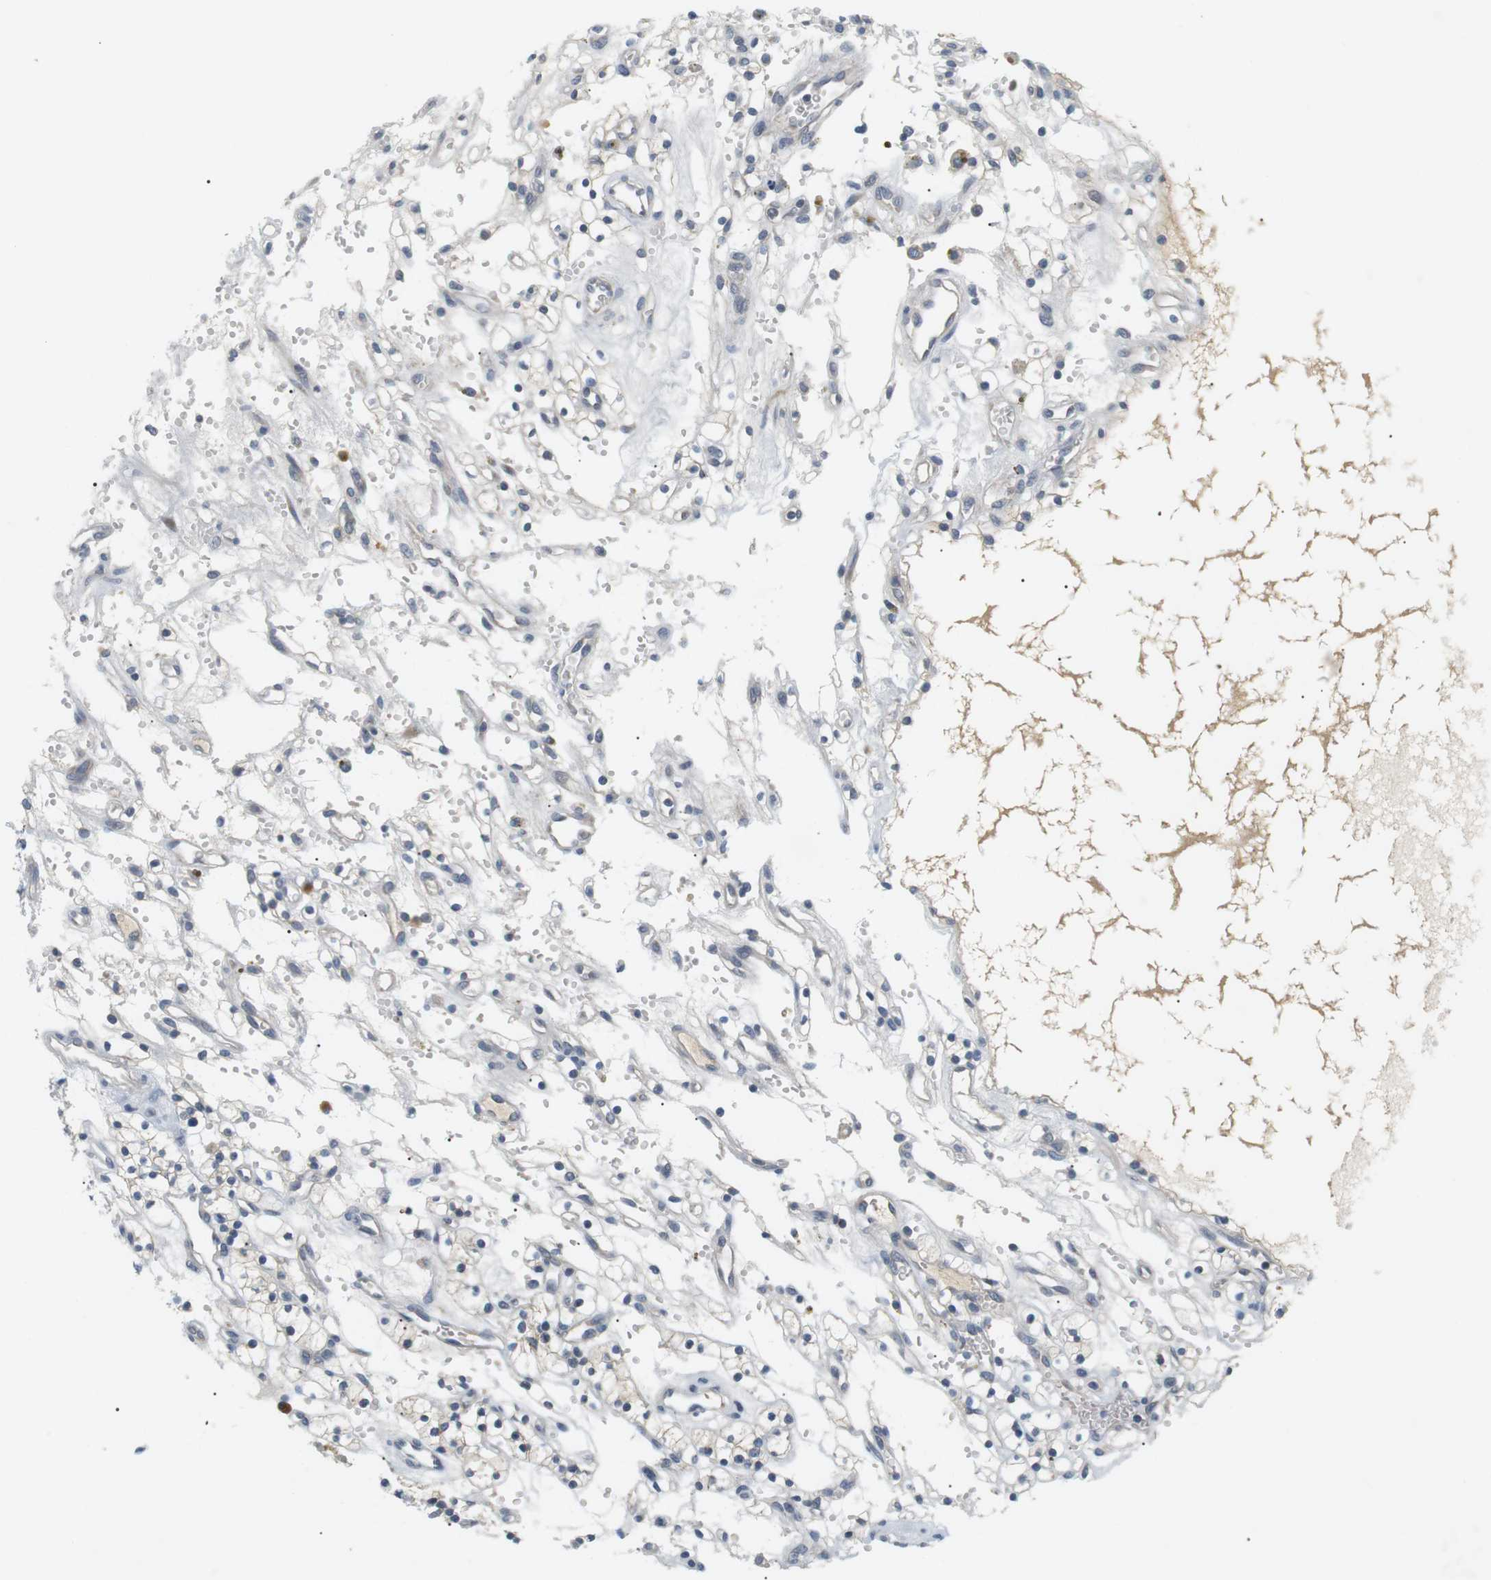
{"staining": {"intensity": "moderate", "quantity": "<25%", "location": "cytoplasmic/membranous"}, "tissue": "renal cancer", "cell_type": "Tumor cells", "image_type": "cancer", "snomed": [{"axis": "morphology", "description": "Adenocarcinoma, NOS"}, {"axis": "topography", "description": "Kidney"}], "caption": "Renal adenocarcinoma stained for a protein (brown) exhibits moderate cytoplasmic/membranous positive staining in approximately <25% of tumor cells.", "gene": "EVA1C", "patient": {"sex": "female", "age": 57}}